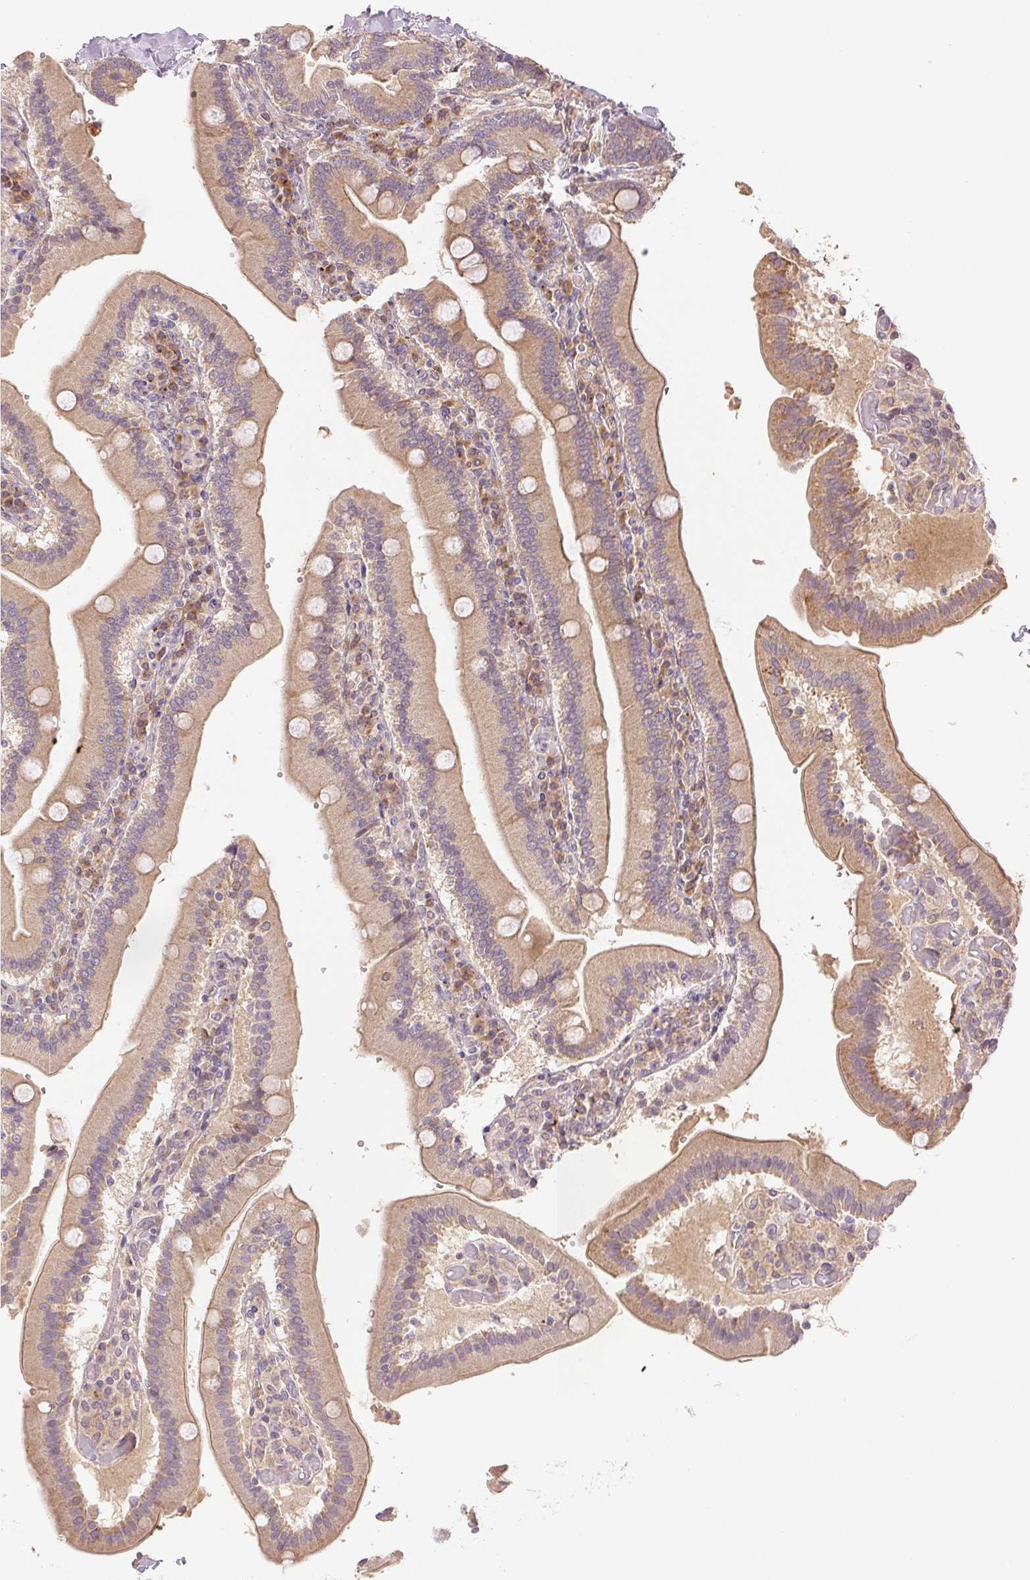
{"staining": {"intensity": "moderate", "quantity": "25%-75%", "location": "cytoplasmic/membranous"}, "tissue": "oral mucosa", "cell_type": "Squamous epithelial cells", "image_type": "normal", "snomed": [{"axis": "morphology", "description": "Normal tissue, NOS"}, {"axis": "topography", "description": "Oral tissue"}], "caption": "The image reveals staining of benign oral mucosa, revealing moderate cytoplasmic/membranous protein positivity (brown color) within squamous epithelial cells. The protein of interest is shown in brown color, while the nuclei are stained blue.", "gene": "YIF1B", "patient": {"sex": "female", "age": 40}}